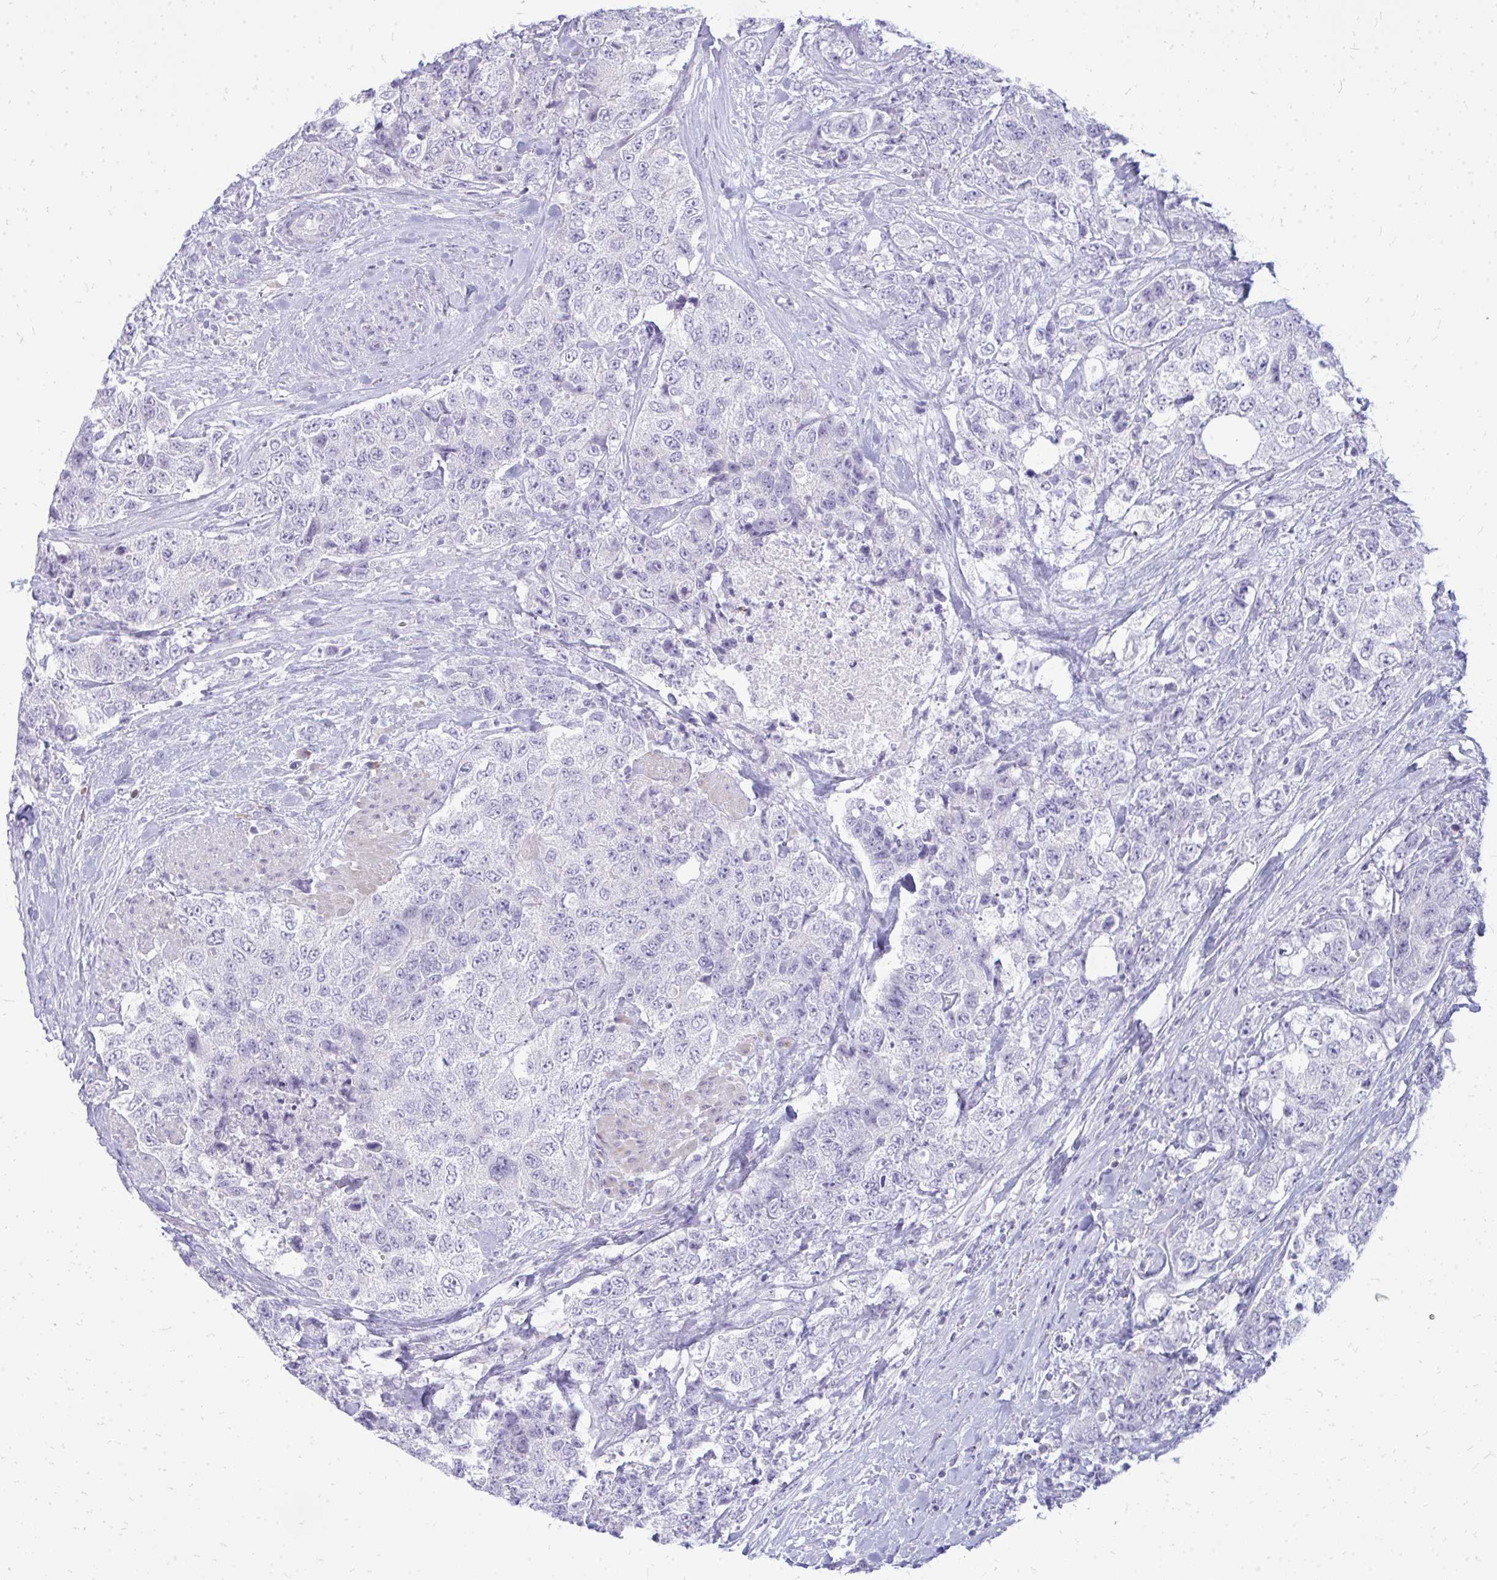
{"staining": {"intensity": "negative", "quantity": "none", "location": "none"}, "tissue": "urothelial cancer", "cell_type": "Tumor cells", "image_type": "cancer", "snomed": [{"axis": "morphology", "description": "Urothelial carcinoma, High grade"}, {"axis": "topography", "description": "Urinary bladder"}], "caption": "High power microscopy photomicrograph of an immunohistochemistry histopathology image of high-grade urothelial carcinoma, revealing no significant staining in tumor cells.", "gene": "TSPEAR", "patient": {"sex": "female", "age": 78}}